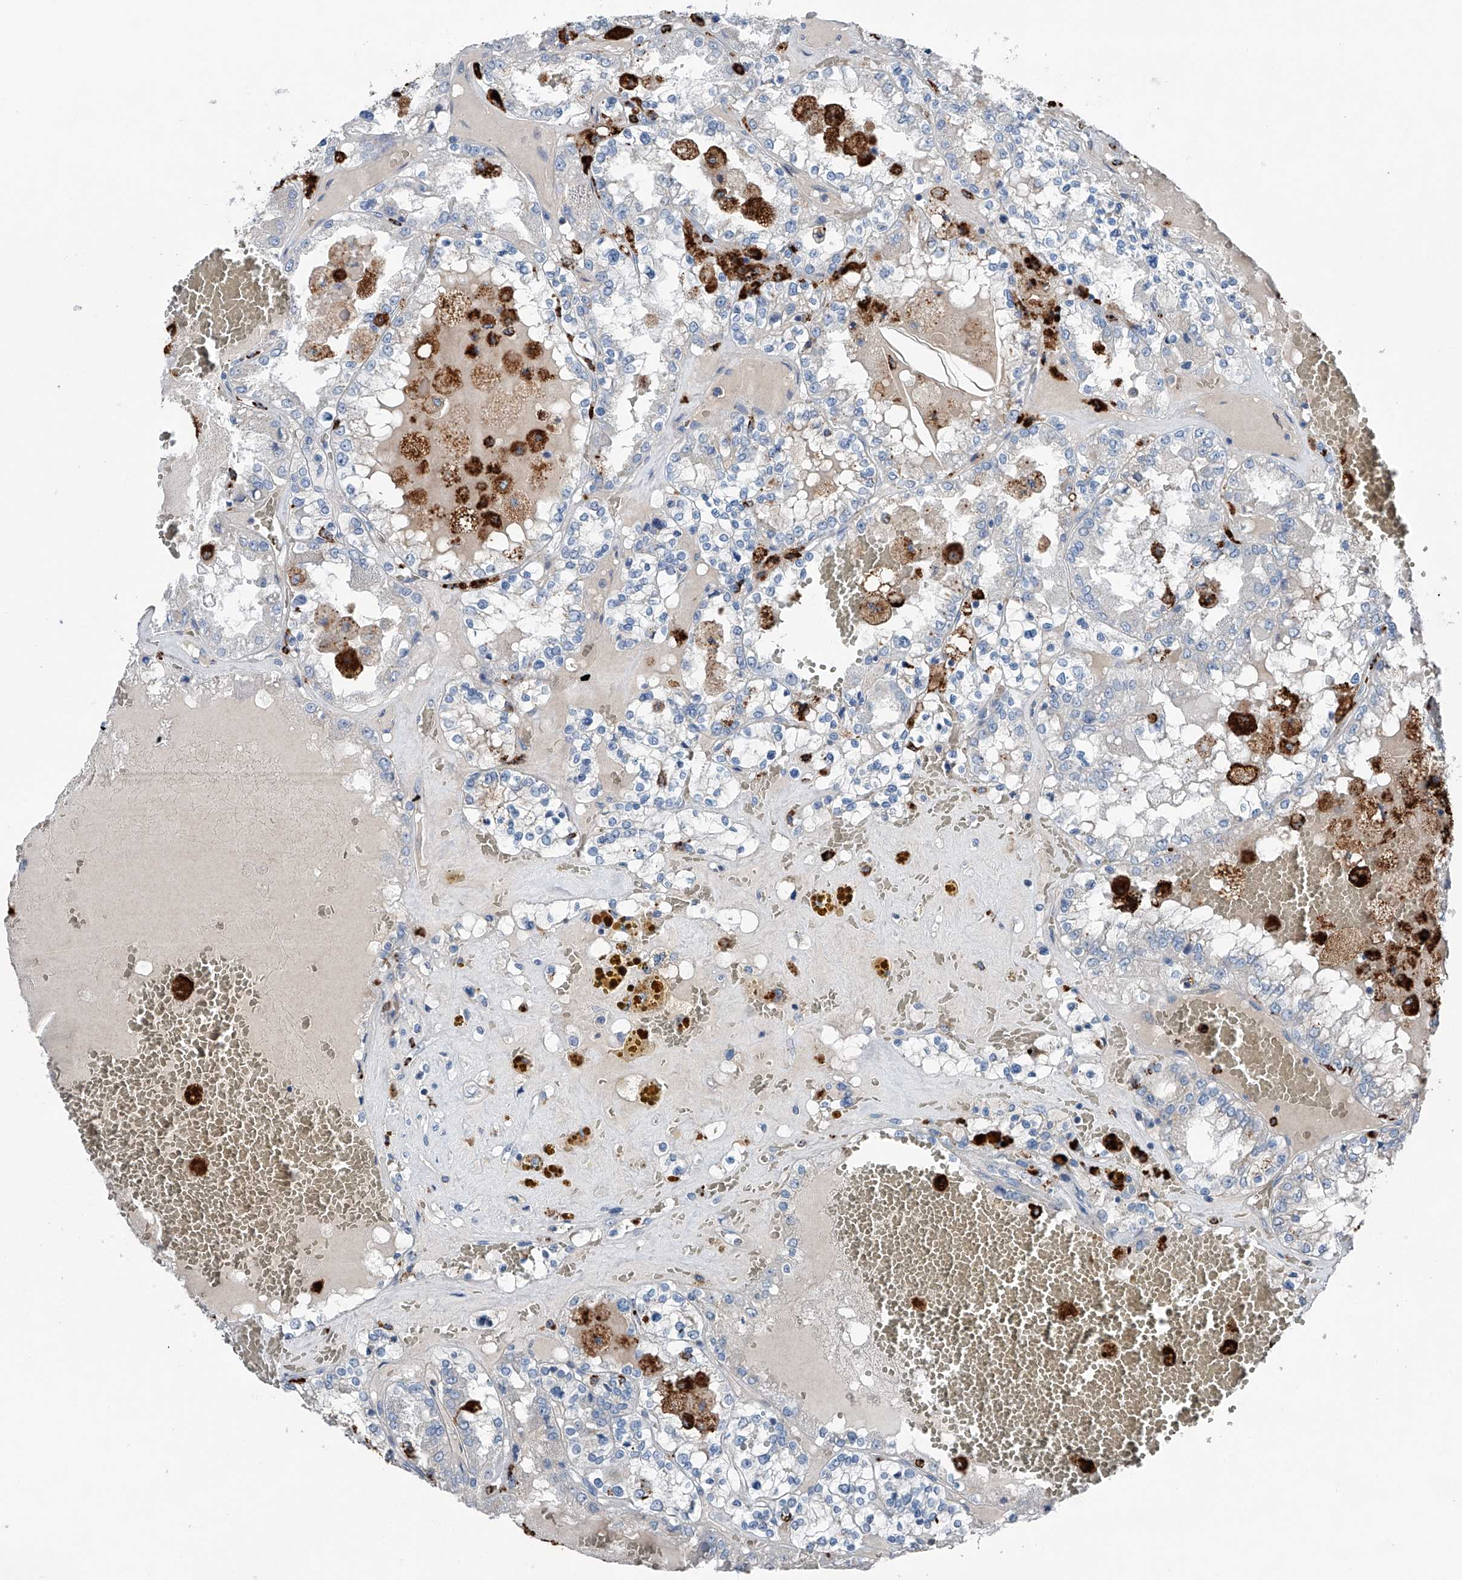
{"staining": {"intensity": "negative", "quantity": "none", "location": "none"}, "tissue": "renal cancer", "cell_type": "Tumor cells", "image_type": "cancer", "snomed": [{"axis": "morphology", "description": "Adenocarcinoma, NOS"}, {"axis": "topography", "description": "Kidney"}], "caption": "A photomicrograph of adenocarcinoma (renal) stained for a protein shows no brown staining in tumor cells. (DAB (3,3'-diaminobenzidine) immunohistochemistry, high magnification).", "gene": "ZNF772", "patient": {"sex": "female", "age": 56}}